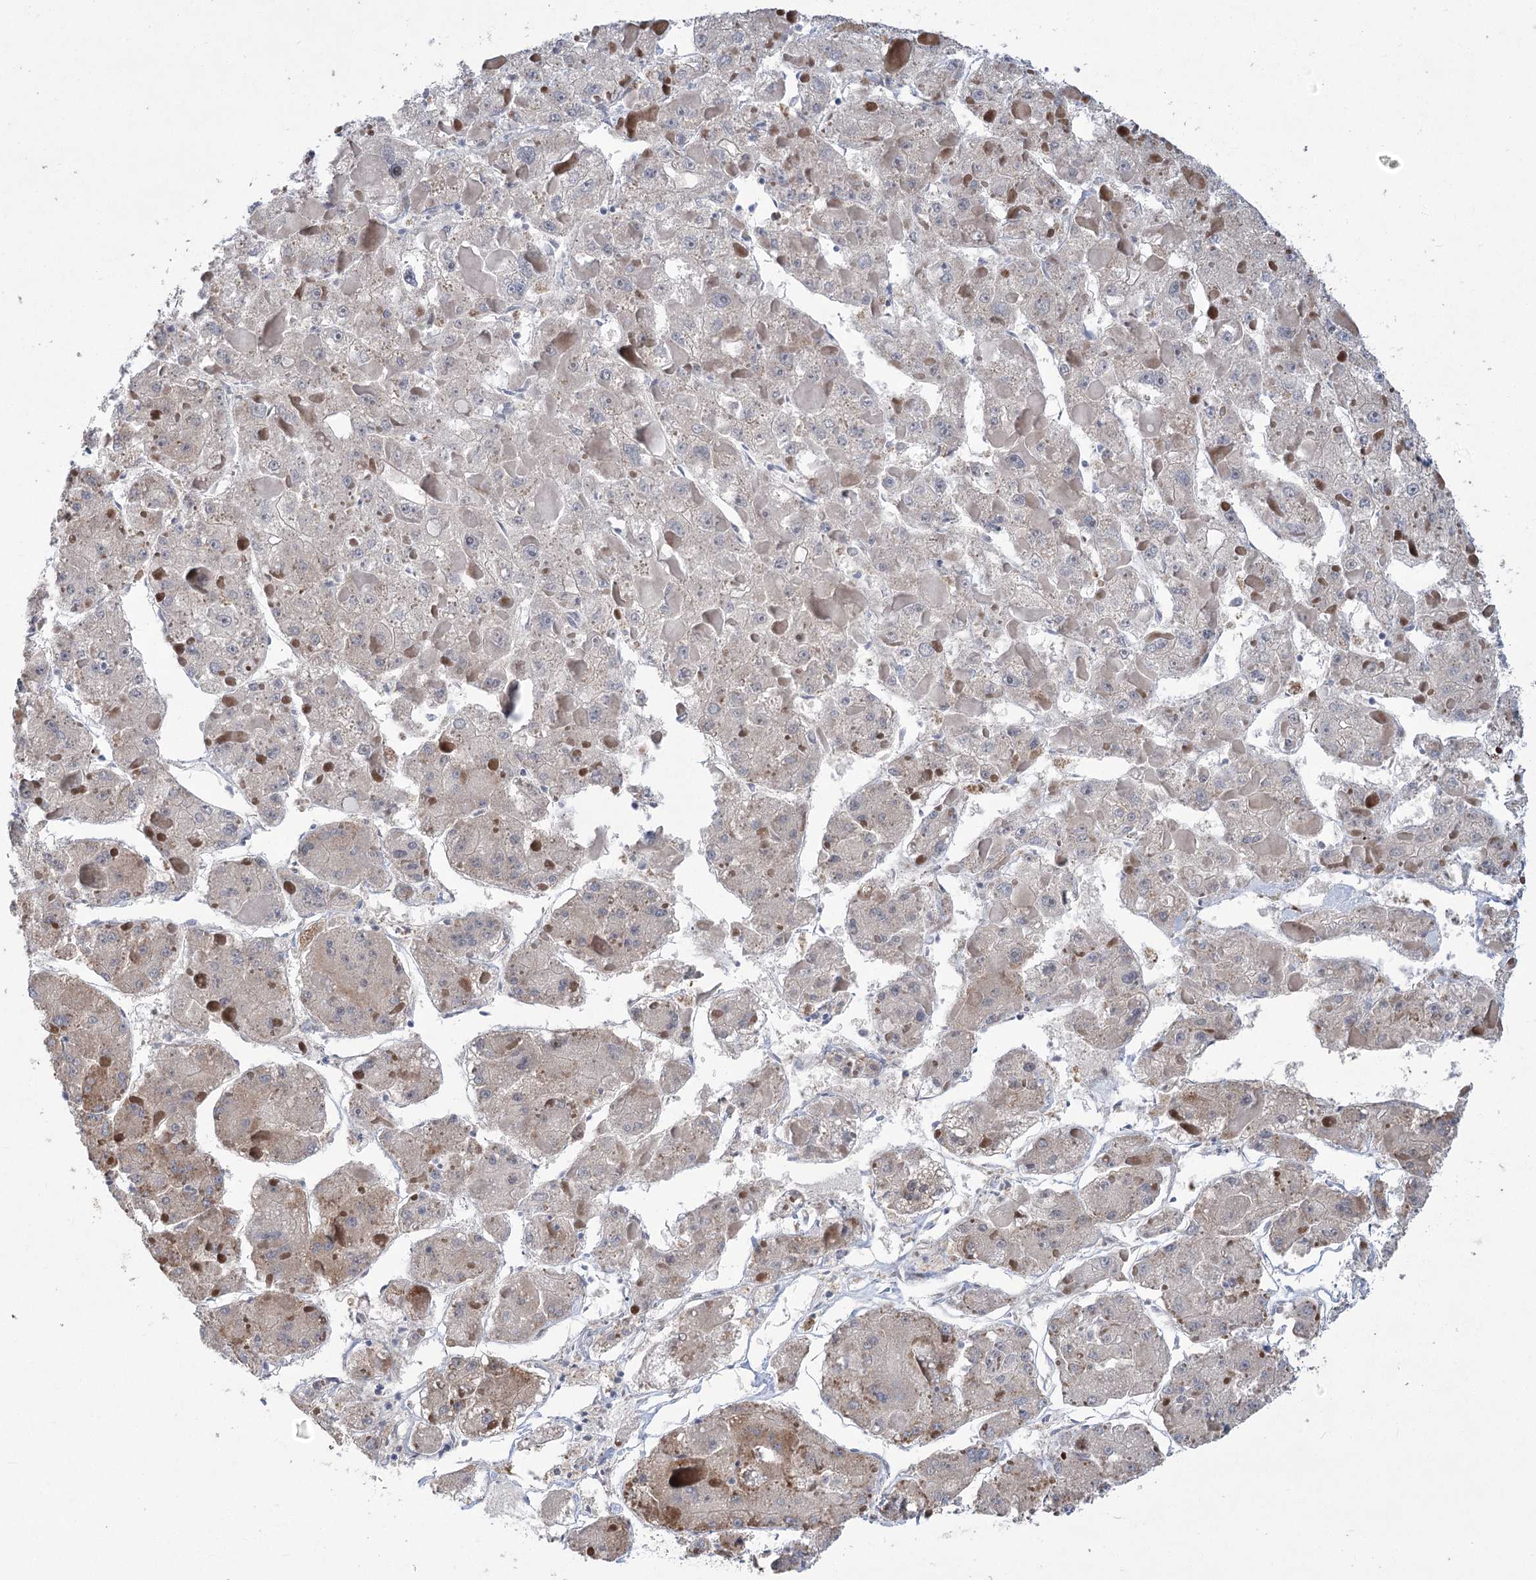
{"staining": {"intensity": "weak", "quantity": "<25%", "location": "cytoplasmic/membranous"}, "tissue": "liver cancer", "cell_type": "Tumor cells", "image_type": "cancer", "snomed": [{"axis": "morphology", "description": "Carcinoma, Hepatocellular, NOS"}, {"axis": "topography", "description": "Liver"}], "caption": "A histopathology image of human liver cancer is negative for staining in tumor cells.", "gene": "GCNT4", "patient": {"sex": "female", "age": 73}}